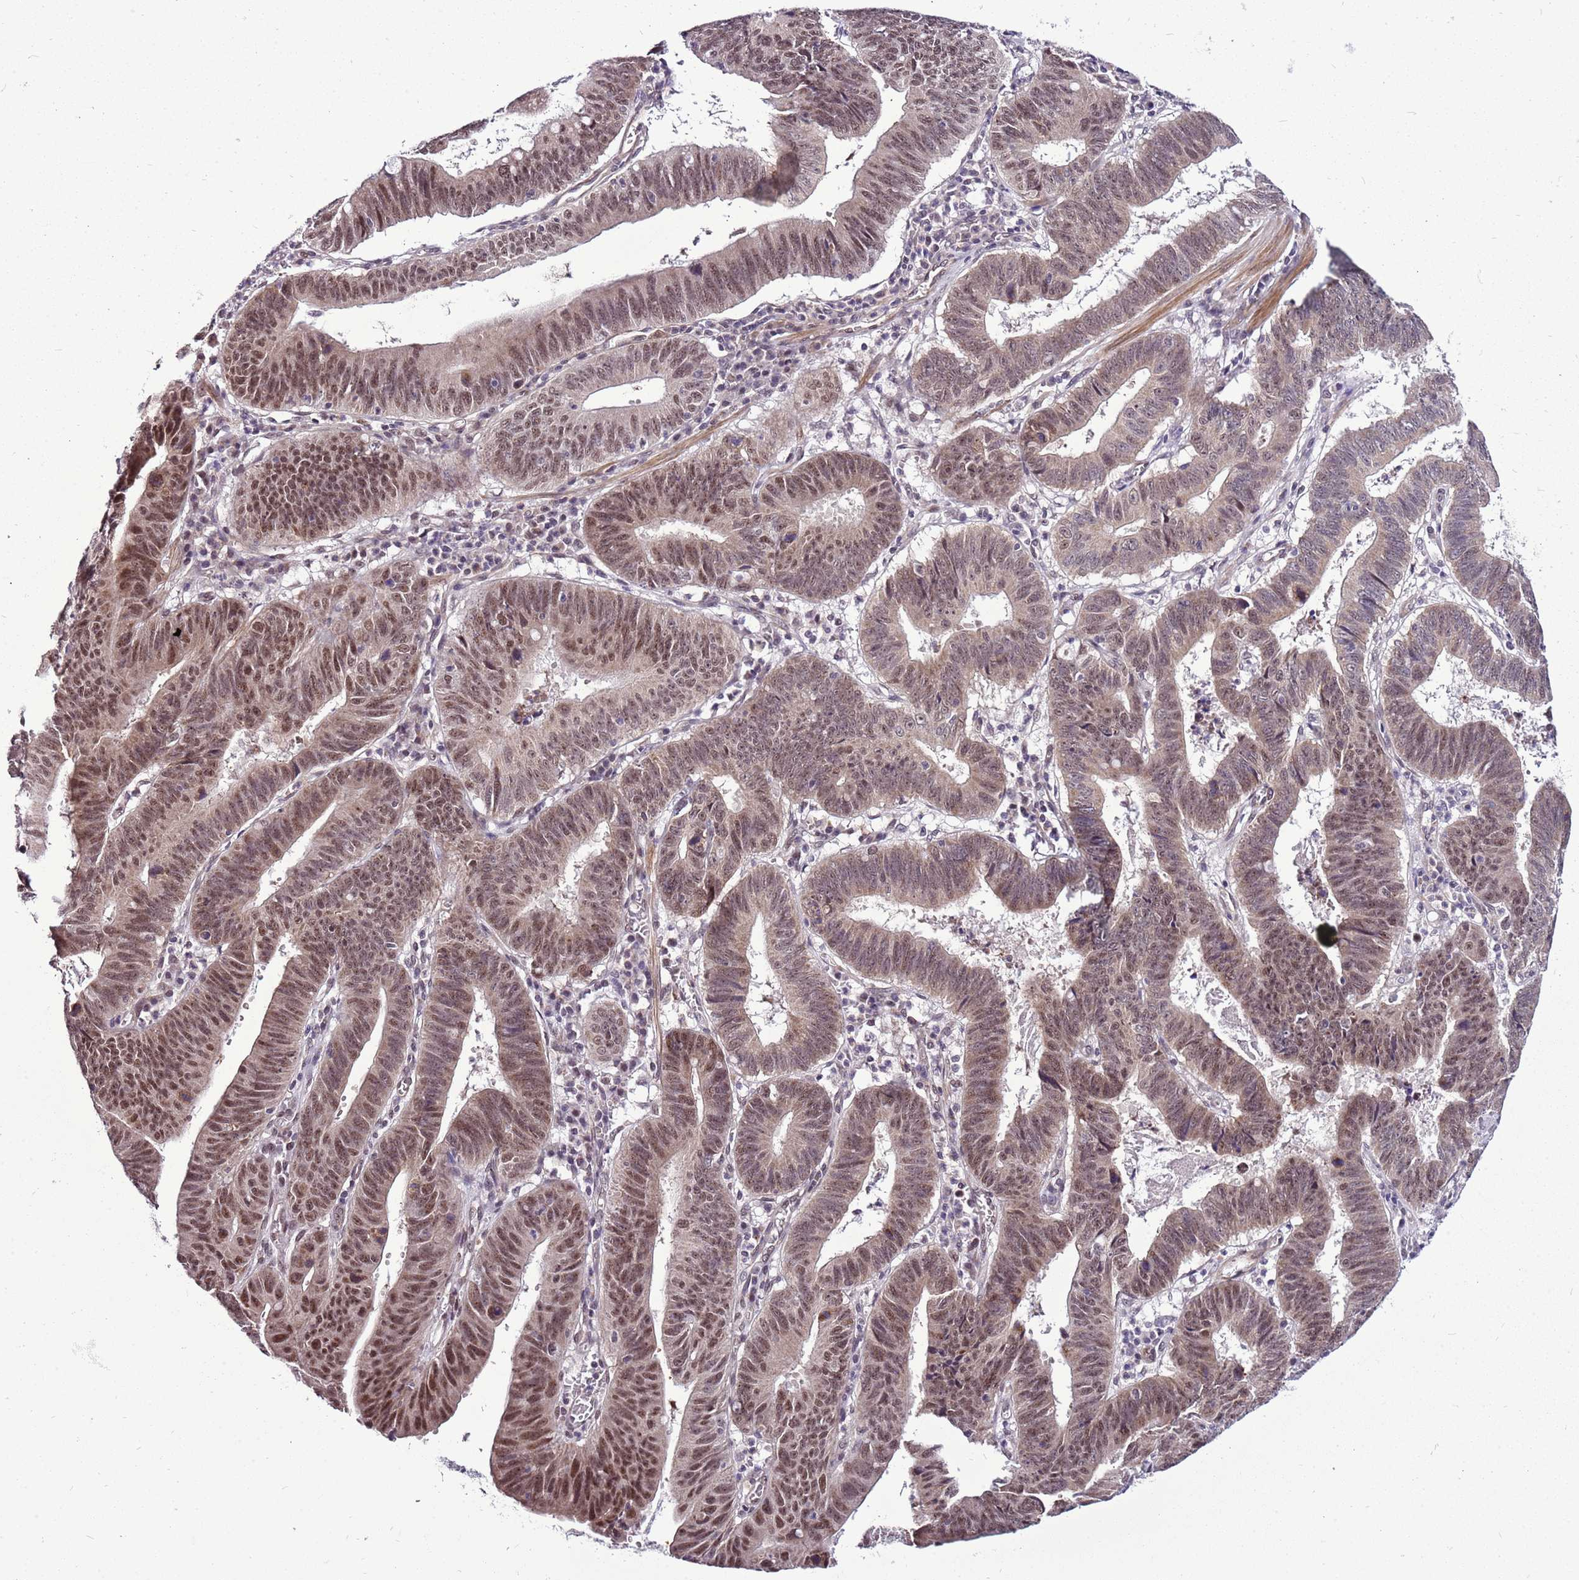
{"staining": {"intensity": "moderate", "quantity": ">75%", "location": "nuclear"}, "tissue": "stomach cancer", "cell_type": "Tumor cells", "image_type": "cancer", "snomed": [{"axis": "morphology", "description": "Adenocarcinoma, NOS"}, {"axis": "topography", "description": "Stomach"}], "caption": "Approximately >75% of tumor cells in stomach adenocarcinoma show moderate nuclear protein expression as visualized by brown immunohistochemical staining.", "gene": "CCDC166", "patient": {"sex": "male", "age": 59}}